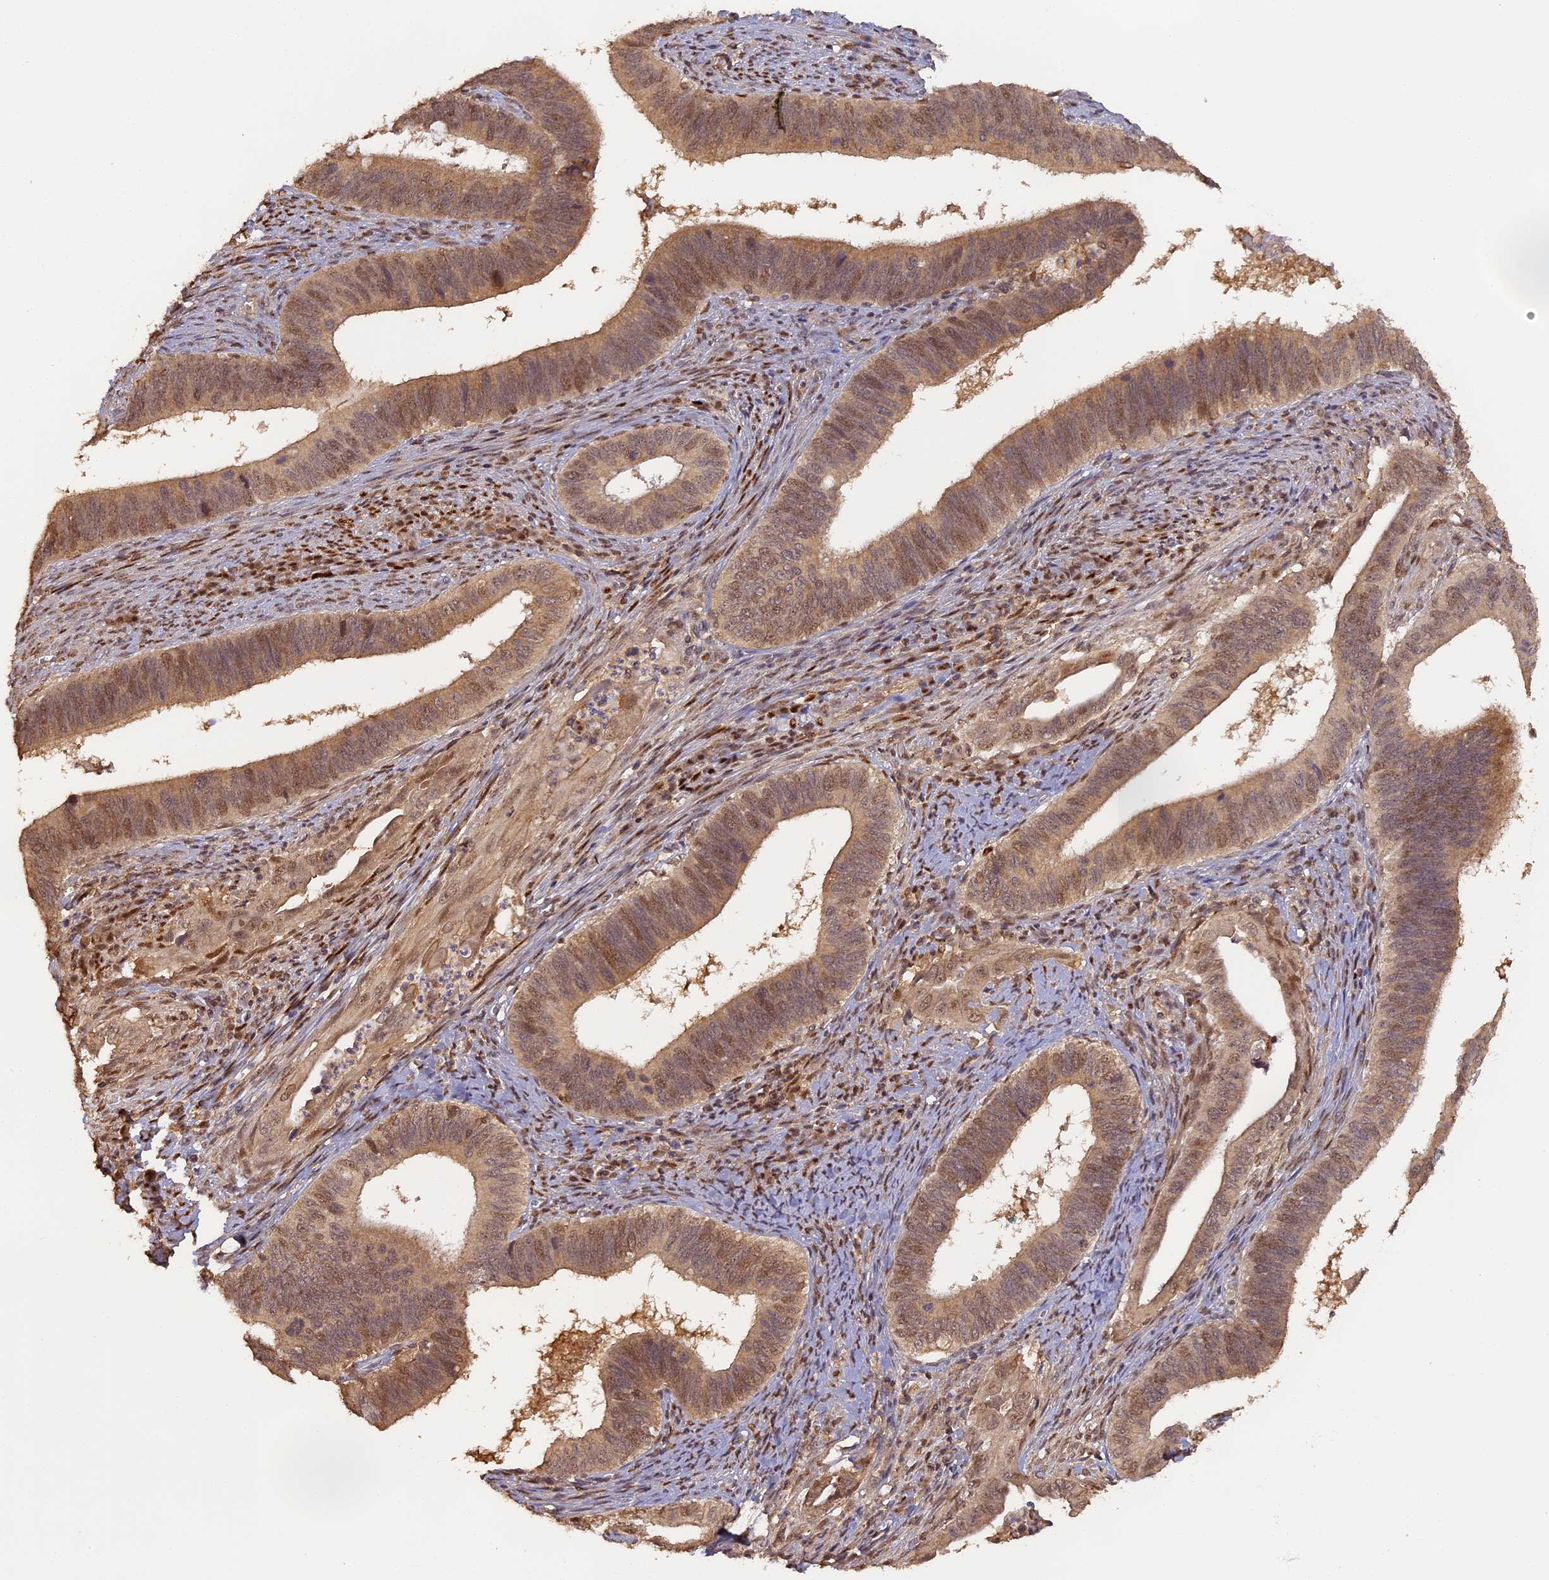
{"staining": {"intensity": "moderate", "quantity": ">75%", "location": "cytoplasmic/membranous,nuclear"}, "tissue": "cervical cancer", "cell_type": "Tumor cells", "image_type": "cancer", "snomed": [{"axis": "morphology", "description": "Adenocarcinoma, NOS"}, {"axis": "topography", "description": "Cervix"}], "caption": "Cervical cancer stained with a brown dye displays moderate cytoplasmic/membranous and nuclear positive staining in approximately >75% of tumor cells.", "gene": "MYBL2", "patient": {"sex": "female", "age": 42}}